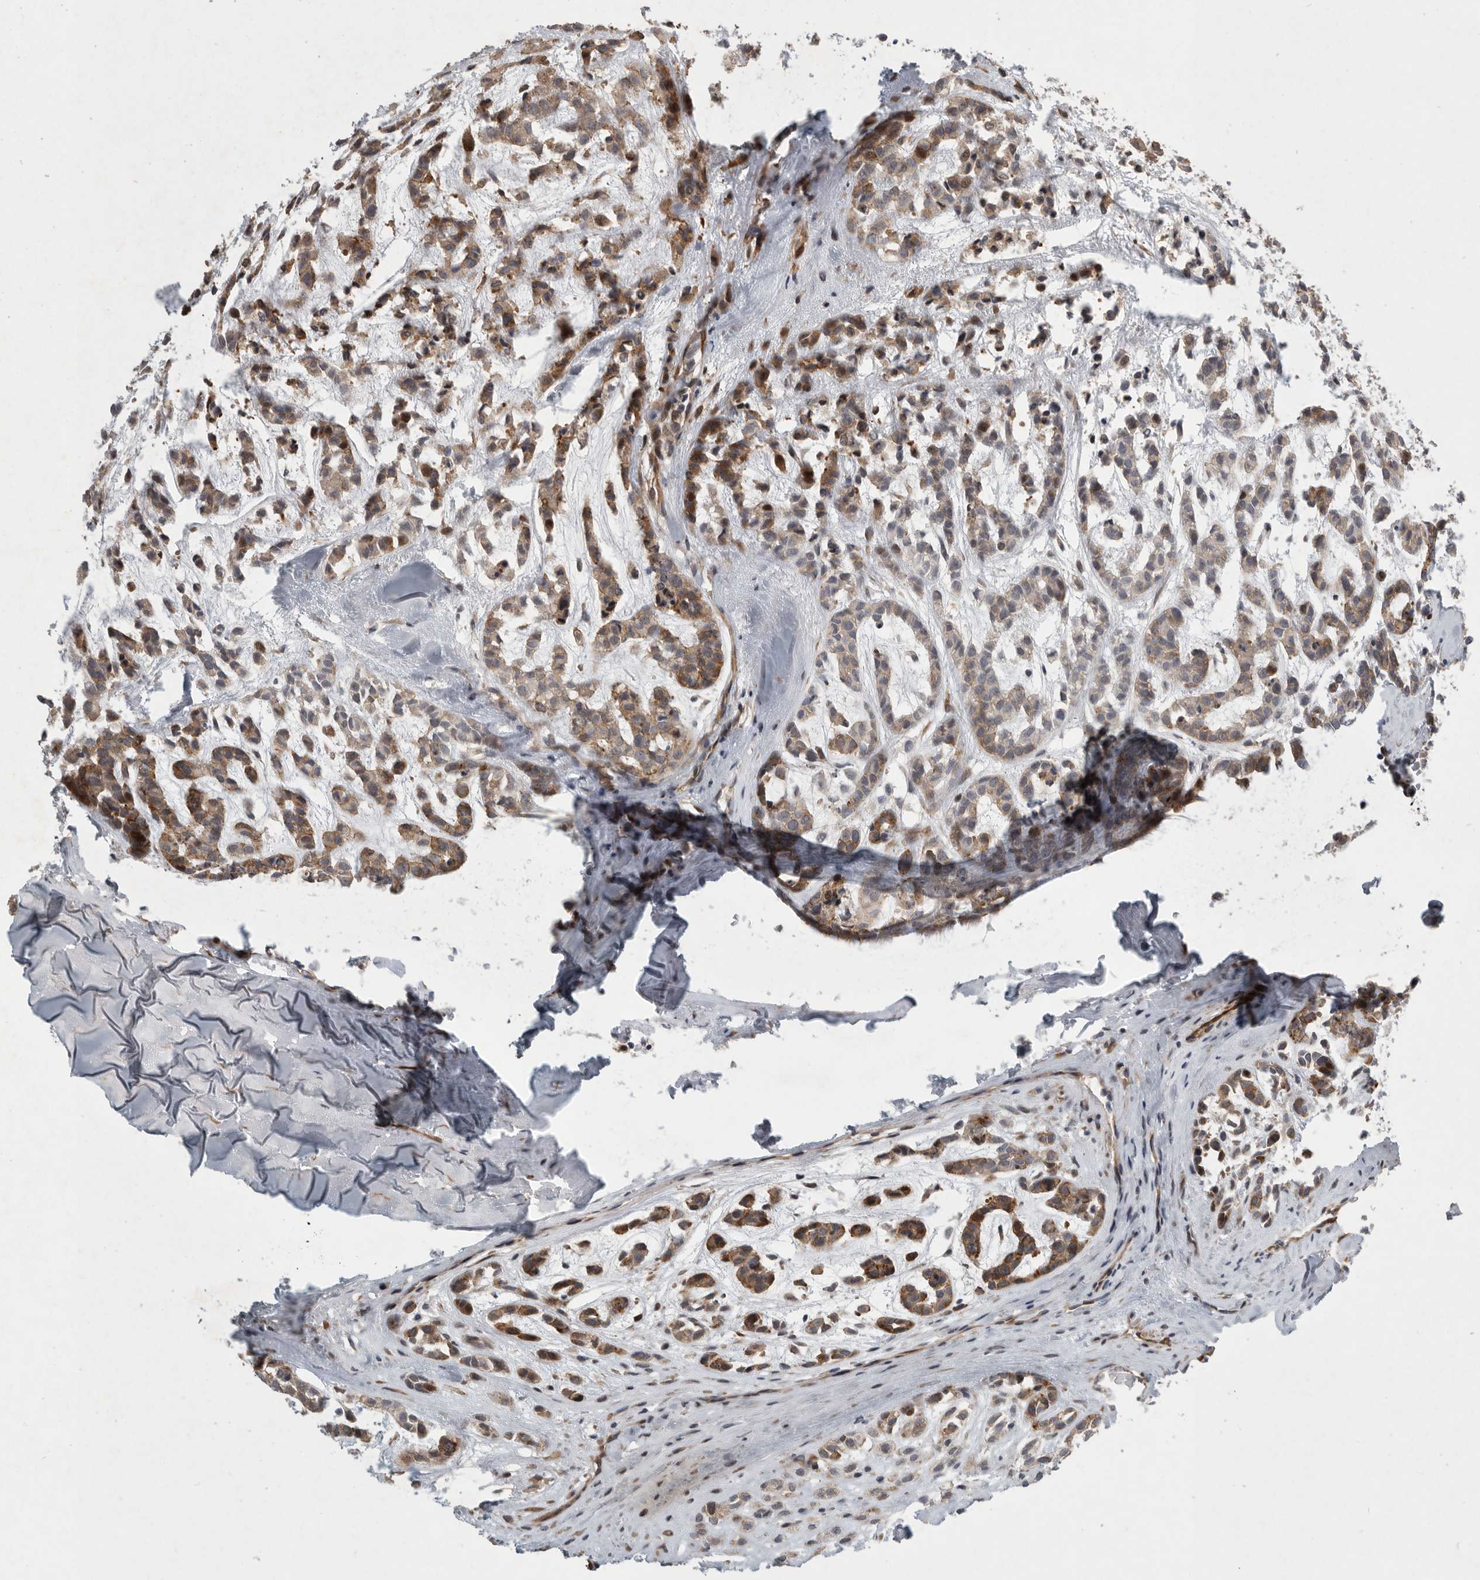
{"staining": {"intensity": "moderate", "quantity": "25%-75%", "location": "cytoplasmic/membranous"}, "tissue": "head and neck cancer", "cell_type": "Tumor cells", "image_type": "cancer", "snomed": [{"axis": "morphology", "description": "Adenocarcinoma, NOS"}, {"axis": "morphology", "description": "Adenoma, NOS"}, {"axis": "topography", "description": "Head-Neck"}], "caption": "Head and neck adenoma tissue reveals moderate cytoplasmic/membranous expression in approximately 25%-75% of tumor cells", "gene": "MPDZ", "patient": {"sex": "female", "age": 55}}